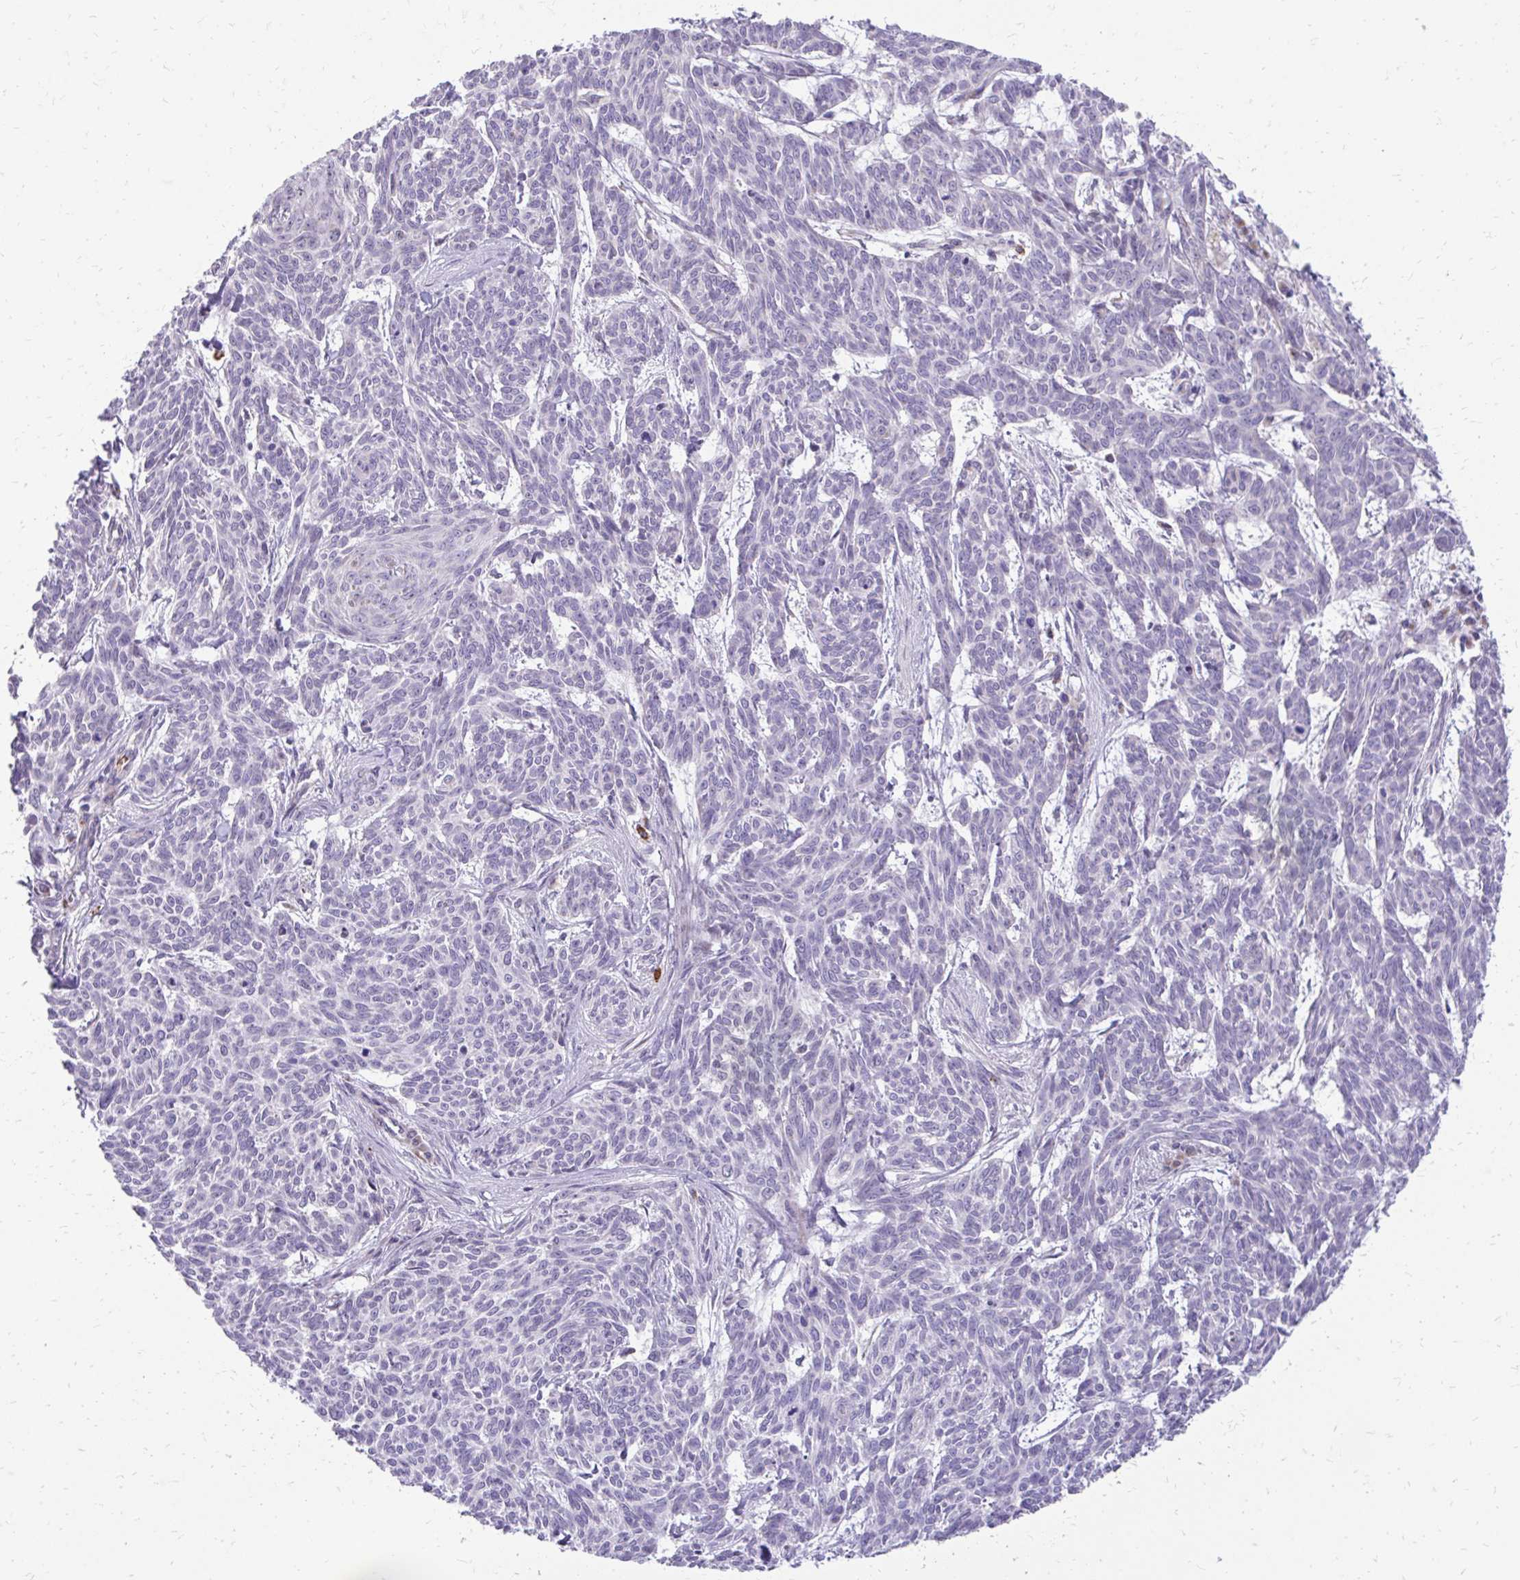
{"staining": {"intensity": "negative", "quantity": "none", "location": "none"}, "tissue": "skin cancer", "cell_type": "Tumor cells", "image_type": "cancer", "snomed": [{"axis": "morphology", "description": "Basal cell carcinoma"}, {"axis": "topography", "description": "Skin"}], "caption": "Immunohistochemistry (IHC) image of neoplastic tissue: skin cancer stained with DAB displays no significant protein expression in tumor cells.", "gene": "FUNDC2", "patient": {"sex": "female", "age": 93}}